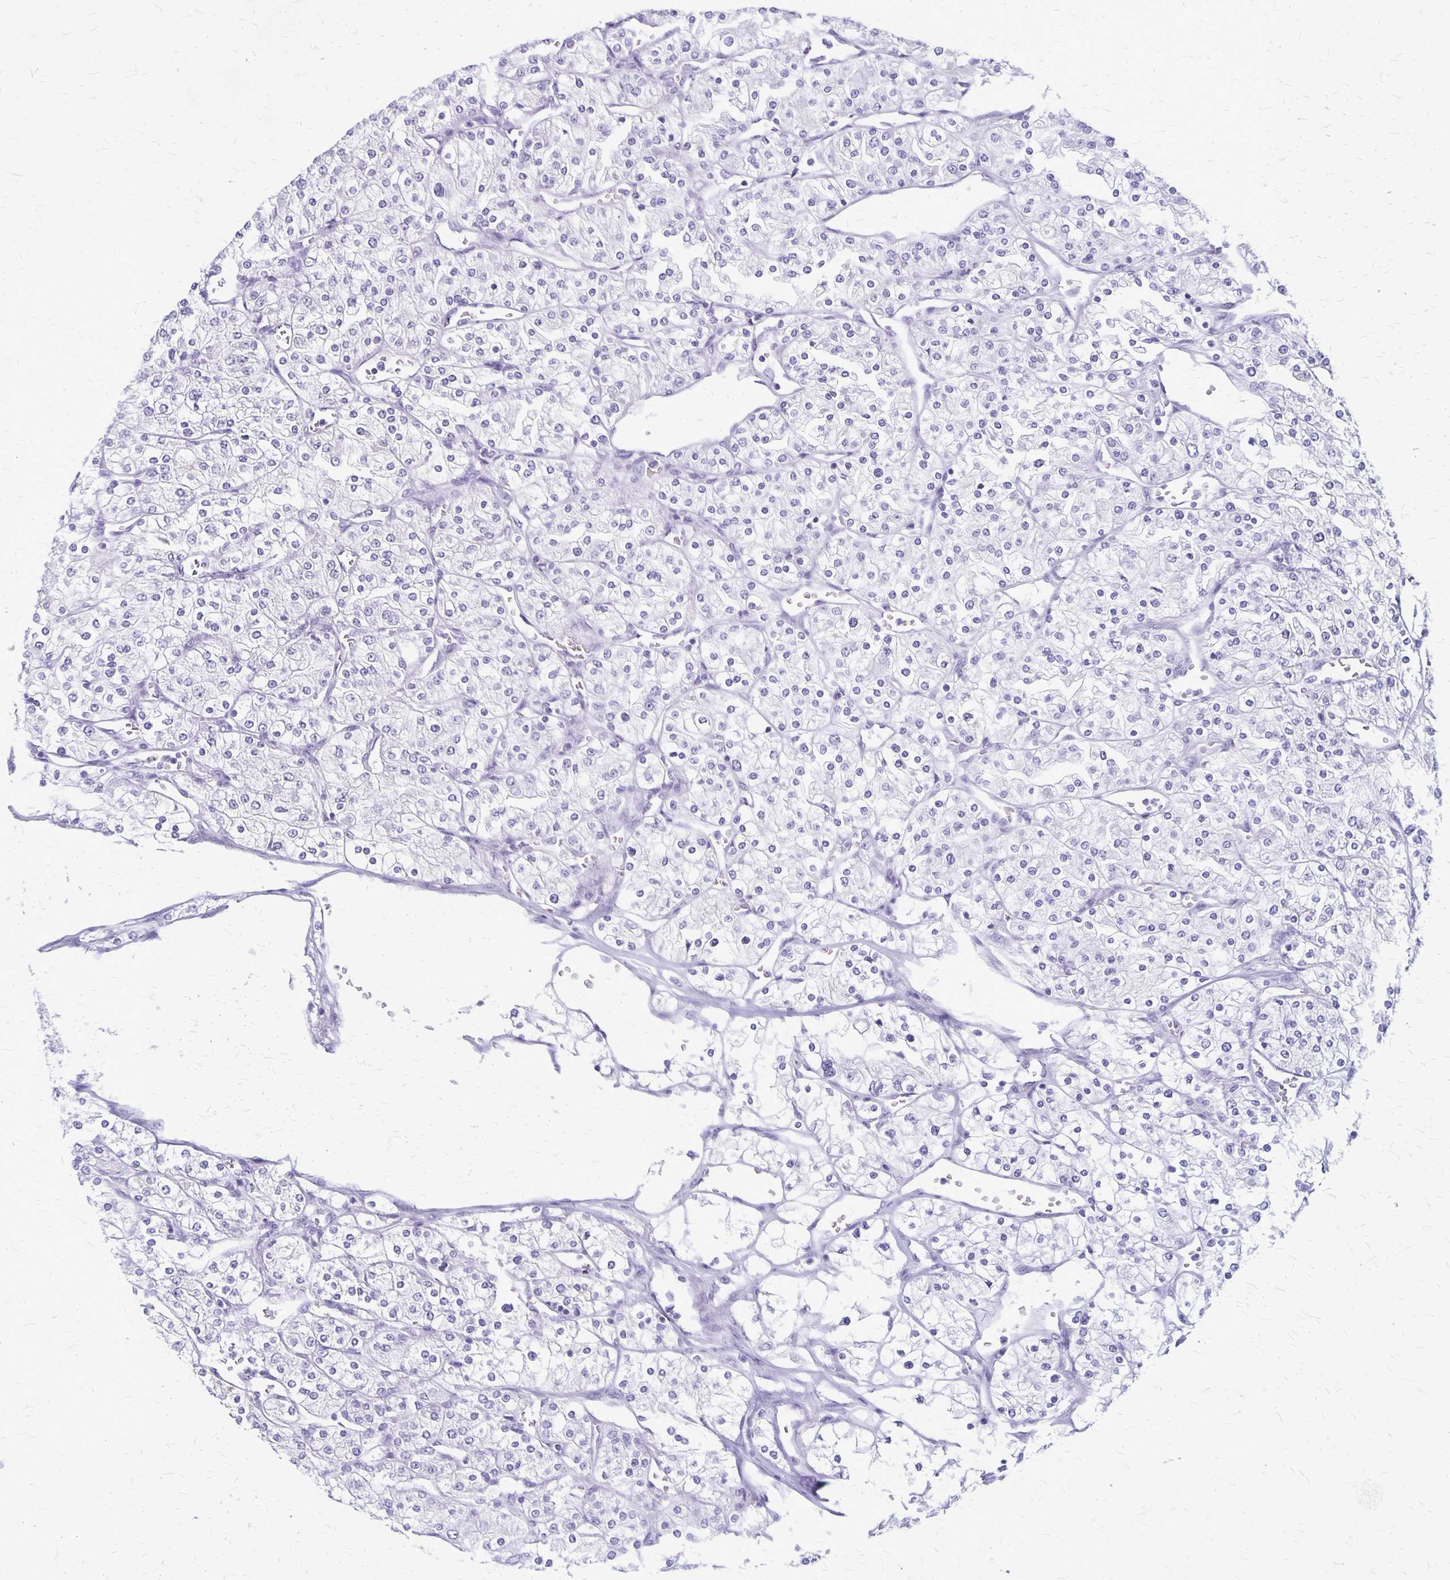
{"staining": {"intensity": "negative", "quantity": "none", "location": "none"}, "tissue": "renal cancer", "cell_type": "Tumor cells", "image_type": "cancer", "snomed": [{"axis": "morphology", "description": "Adenocarcinoma, NOS"}, {"axis": "topography", "description": "Kidney"}], "caption": "Immunohistochemical staining of human renal cancer (adenocarcinoma) demonstrates no significant expression in tumor cells.", "gene": "PLXNB3", "patient": {"sex": "male", "age": 80}}